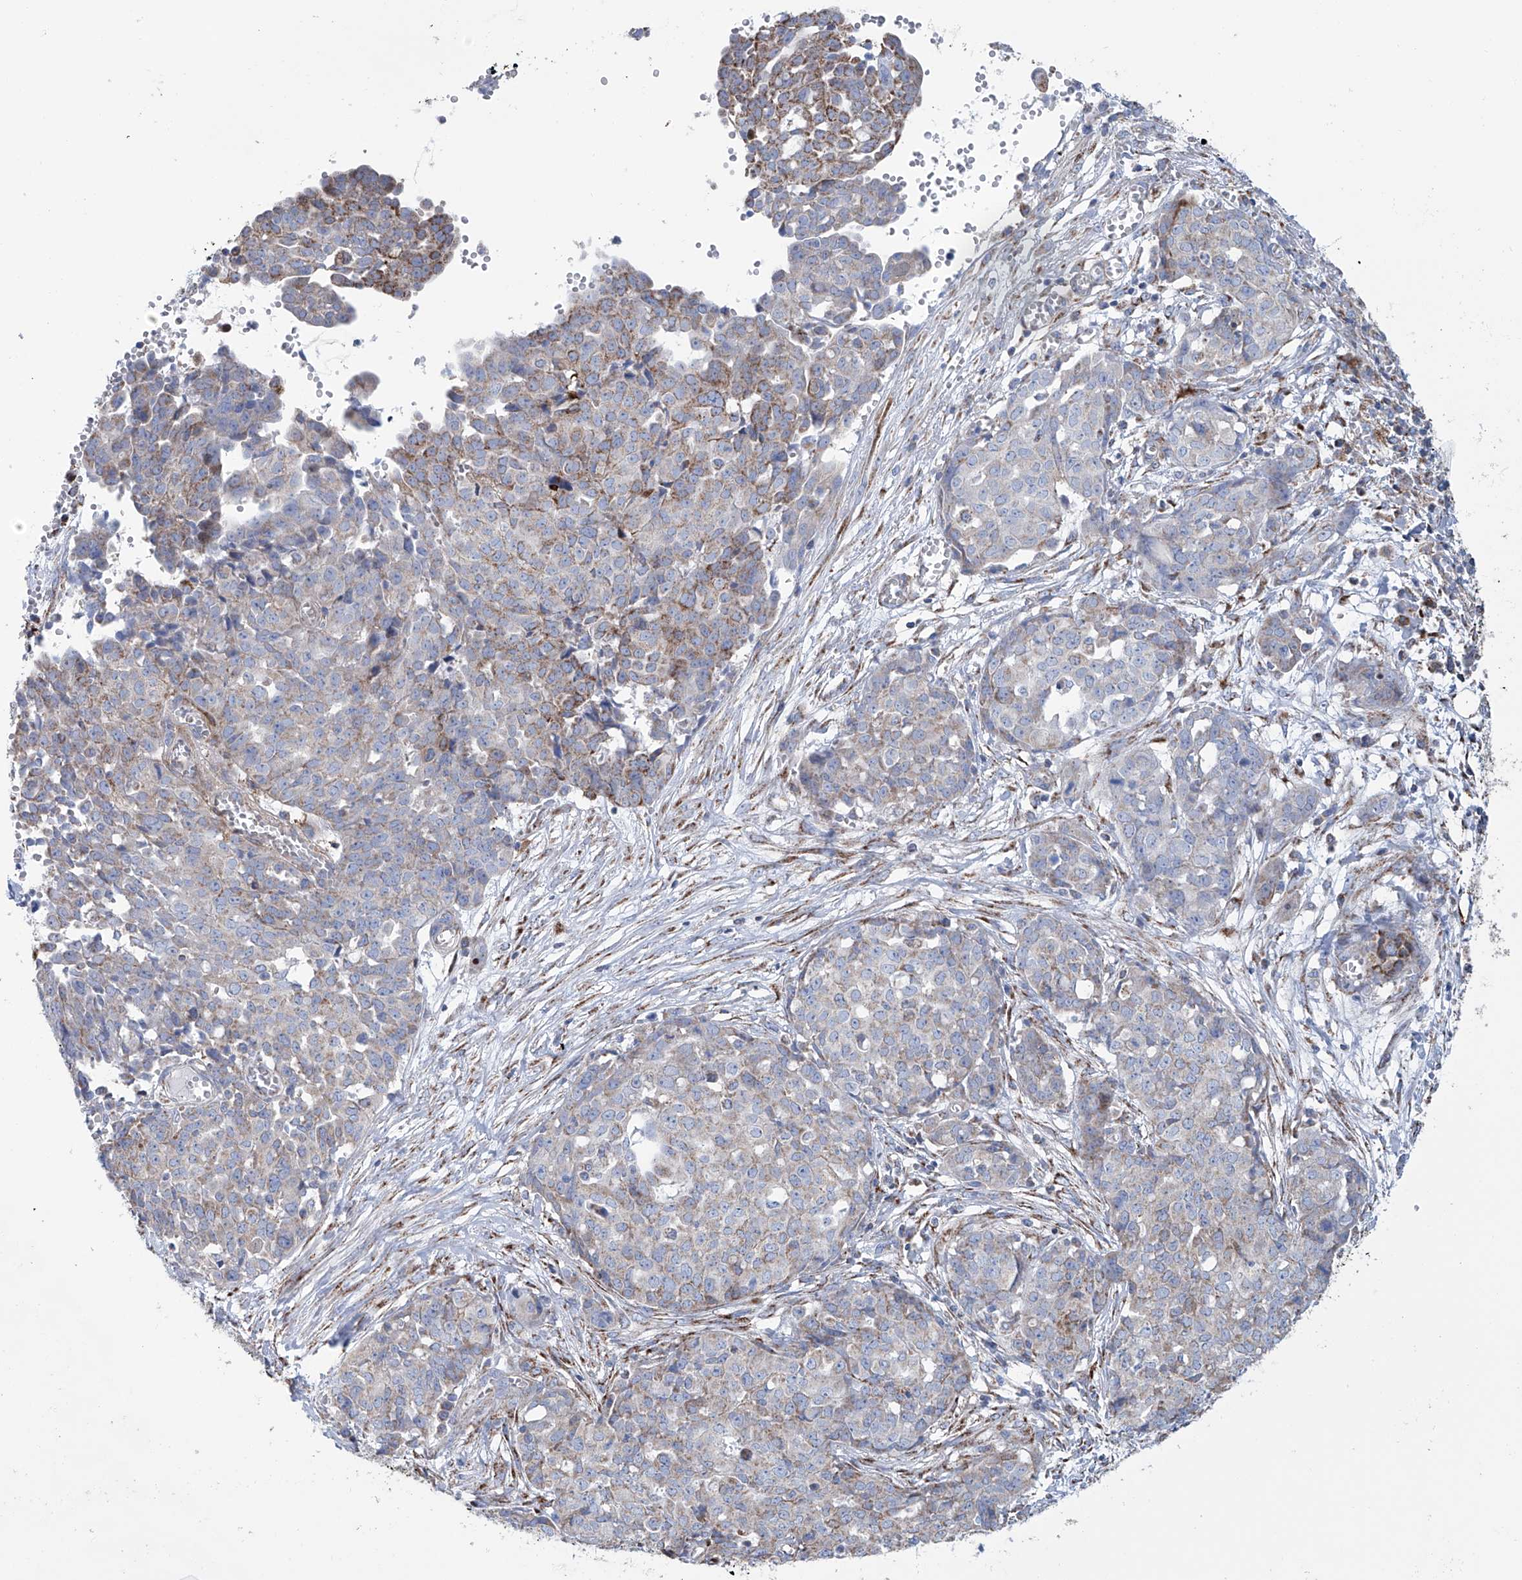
{"staining": {"intensity": "moderate", "quantity": "<25%", "location": "cytoplasmic/membranous"}, "tissue": "ovarian cancer", "cell_type": "Tumor cells", "image_type": "cancer", "snomed": [{"axis": "morphology", "description": "Cystadenocarcinoma, serous, NOS"}, {"axis": "topography", "description": "Soft tissue"}, {"axis": "topography", "description": "Ovary"}], "caption": "The photomicrograph exhibits staining of ovarian cancer (serous cystadenocarcinoma), revealing moderate cytoplasmic/membranous protein staining (brown color) within tumor cells.", "gene": "ALDH6A1", "patient": {"sex": "female", "age": 57}}